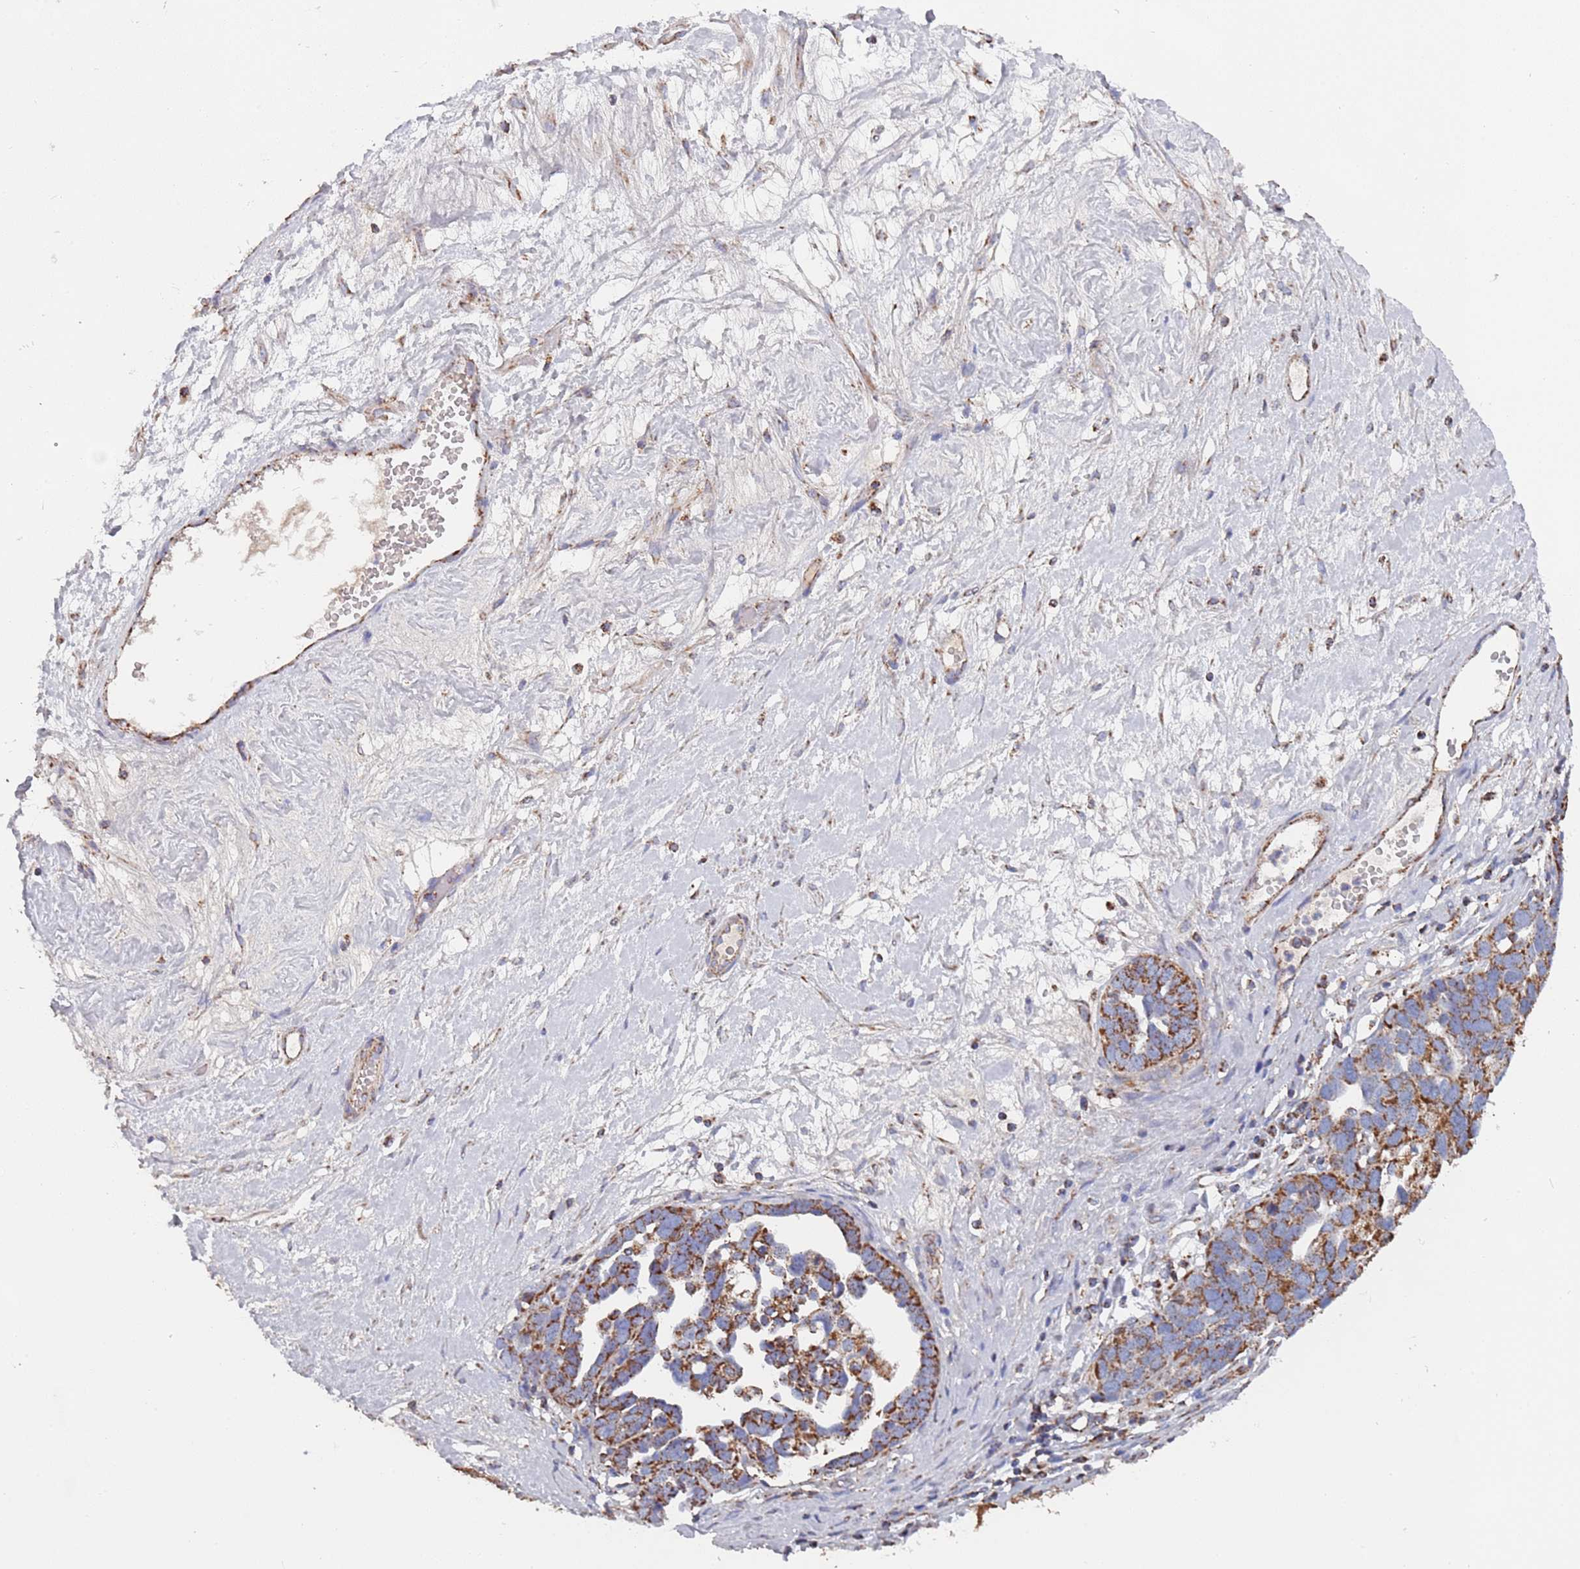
{"staining": {"intensity": "strong", "quantity": ">75%", "location": "cytoplasmic/membranous"}, "tissue": "ovarian cancer", "cell_type": "Tumor cells", "image_type": "cancer", "snomed": [{"axis": "morphology", "description": "Cystadenocarcinoma, serous, NOS"}, {"axis": "topography", "description": "Ovary"}], "caption": "Strong cytoplasmic/membranous protein expression is present in about >75% of tumor cells in ovarian cancer.", "gene": "PGP", "patient": {"sex": "female", "age": 54}}